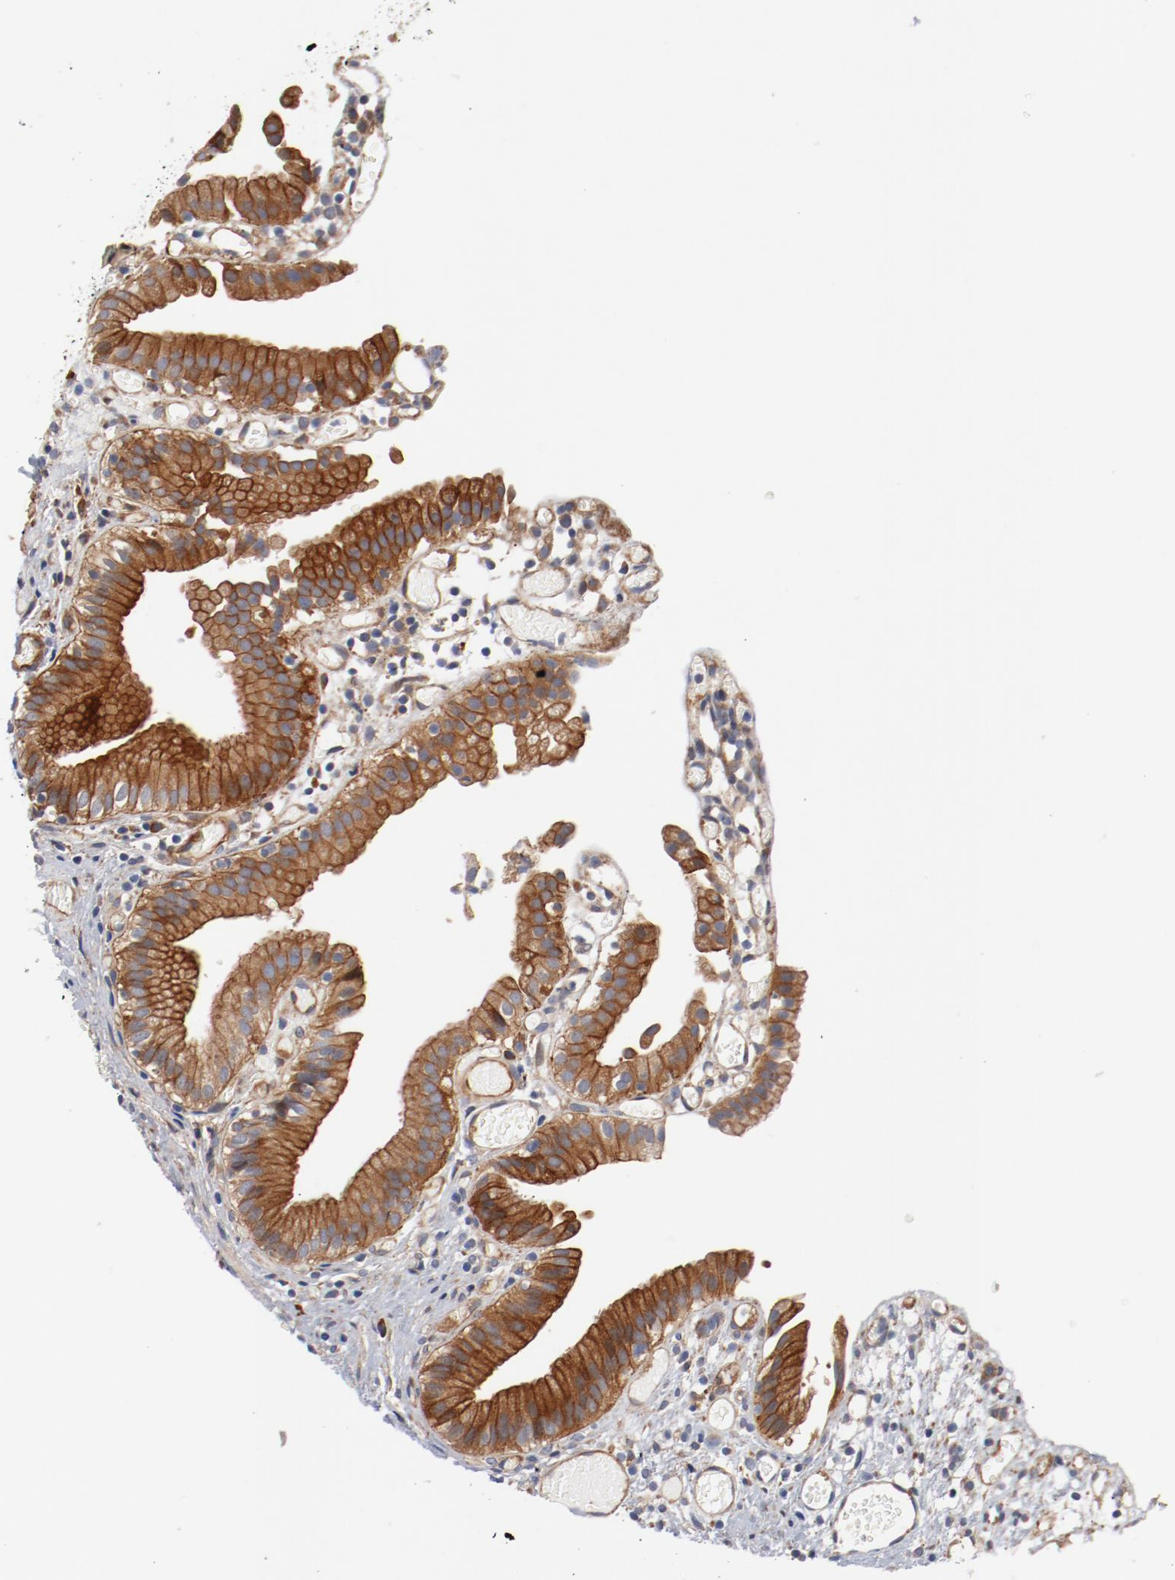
{"staining": {"intensity": "strong", "quantity": ">75%", "location": "cytoplasmic/membranous"}, "tissue": "gallbladder", "cell_type": "Glandular cells", "image_type": "normal", "snomed": [{"axis": "morphology", "description": "Normal tissue, NOS"}, {"axis": "topography", "description": "Gallbladder"}], "caption": "Immunohistochemistry (IHC) (DAB) staining of benign human gallbladder demonstrates strong cytoplasmic/membranous protein expression in about >75% of glandular cells.", "gene": "PITPNM2", "patient": {"sex": "male", "age": 65}}